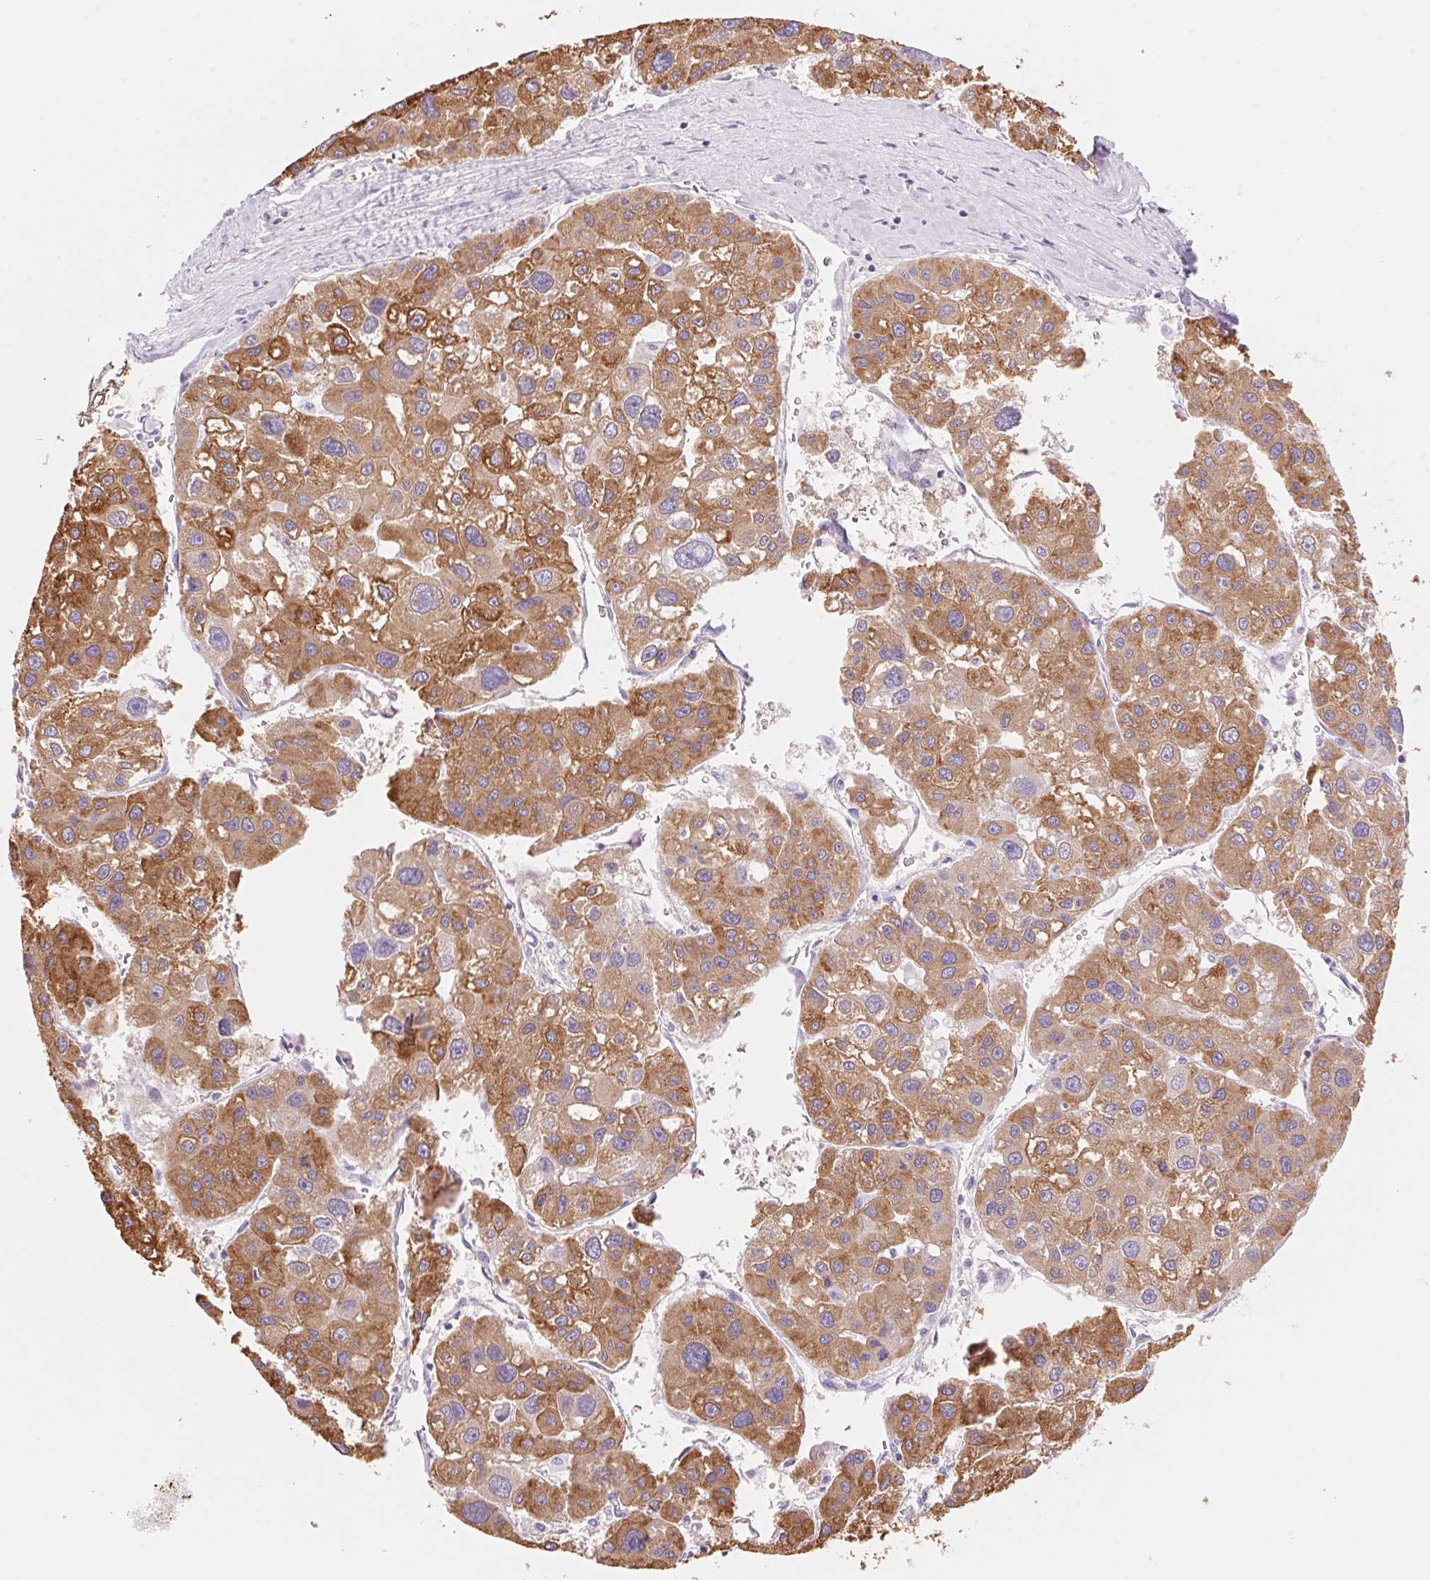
{"staining": {"intensity": "moderate", "quantity": ">75%", "location": "cytoplasmic/membranous"}, "tissue": "liver cancer", "cell_type": "Tumor cells", "image_type": "cancer", "snomed": [{"axis": "morphology", "description": "Carcinoma, Hepatocellular, NOS"}, {"axis": "topography", "description": "Liver"}], "caption": "About >75% of tumor cells in liver cancer reveal moderate cytoplasmic/membranous protein staining as visualized by brown immunohistochemical staining.", "gene": "DHCR24", "patient": {"sex": "male", "age": 73}}